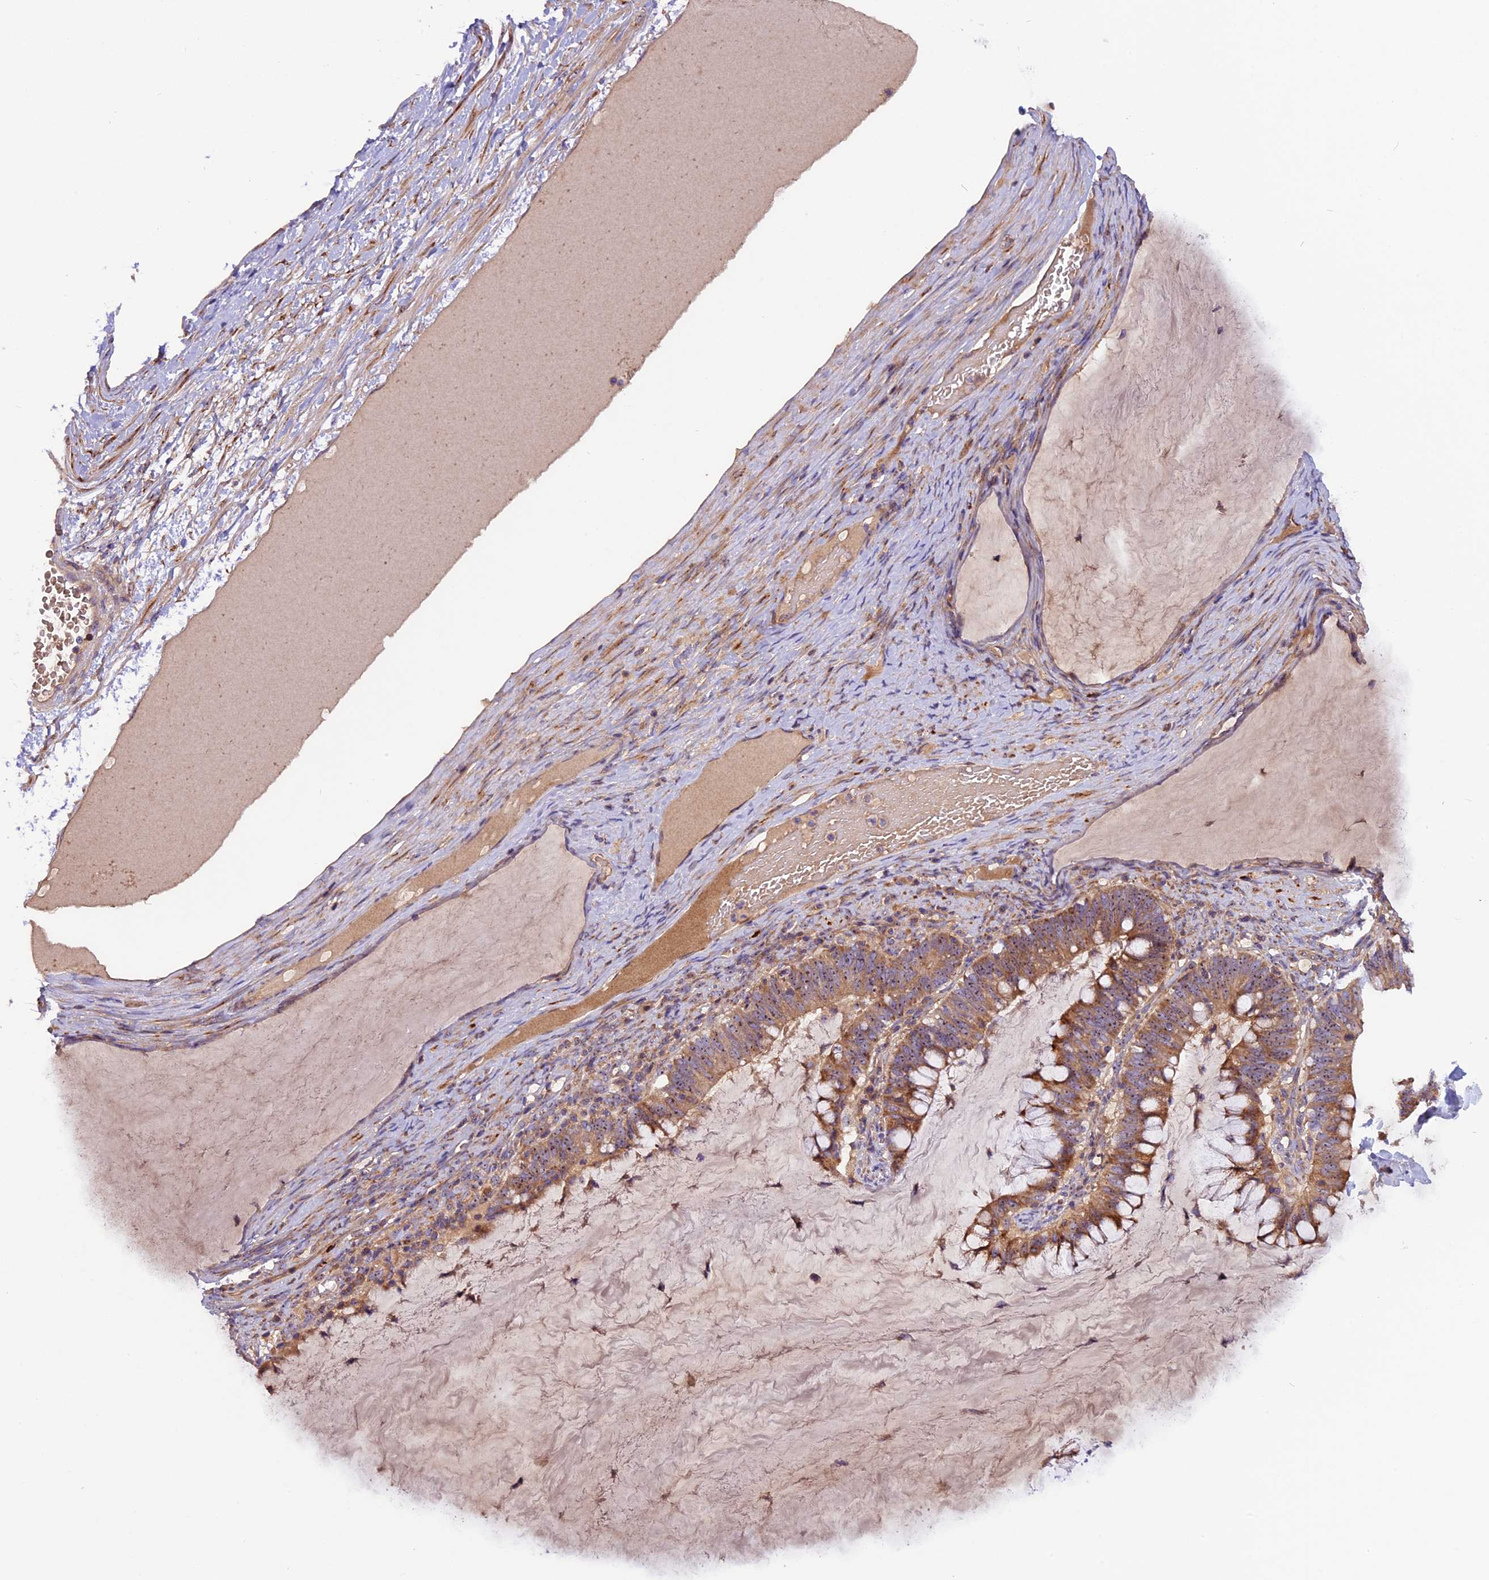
{"staining": {"intensity": "moderate", "quantity": ">75%", "location": "cytoplasmic/membranous"}, "tissue": "ovarian cancer", "cell_type": "Tumor cells", "image_type": "cancer", "snomed": [{"axis": "morphology", "description": "Cystadenocarcinoma, mucinous, NOS"}, {"axis": "topography", "description": "Ovary"}], "caption": "High-magnification brightfield microscopy of ovarian mucinous cystadenocarcinoma stained with DAB (3,3'-diaminobenzidine) (brown) and counterstained with hematoxylin (blue). tumor cells exhibit moderate cytoplasmic/membranous expression is appreciated in about>75% of cells.", "gene": "FRY", "patient": {"sex": "female", "age": 61}}